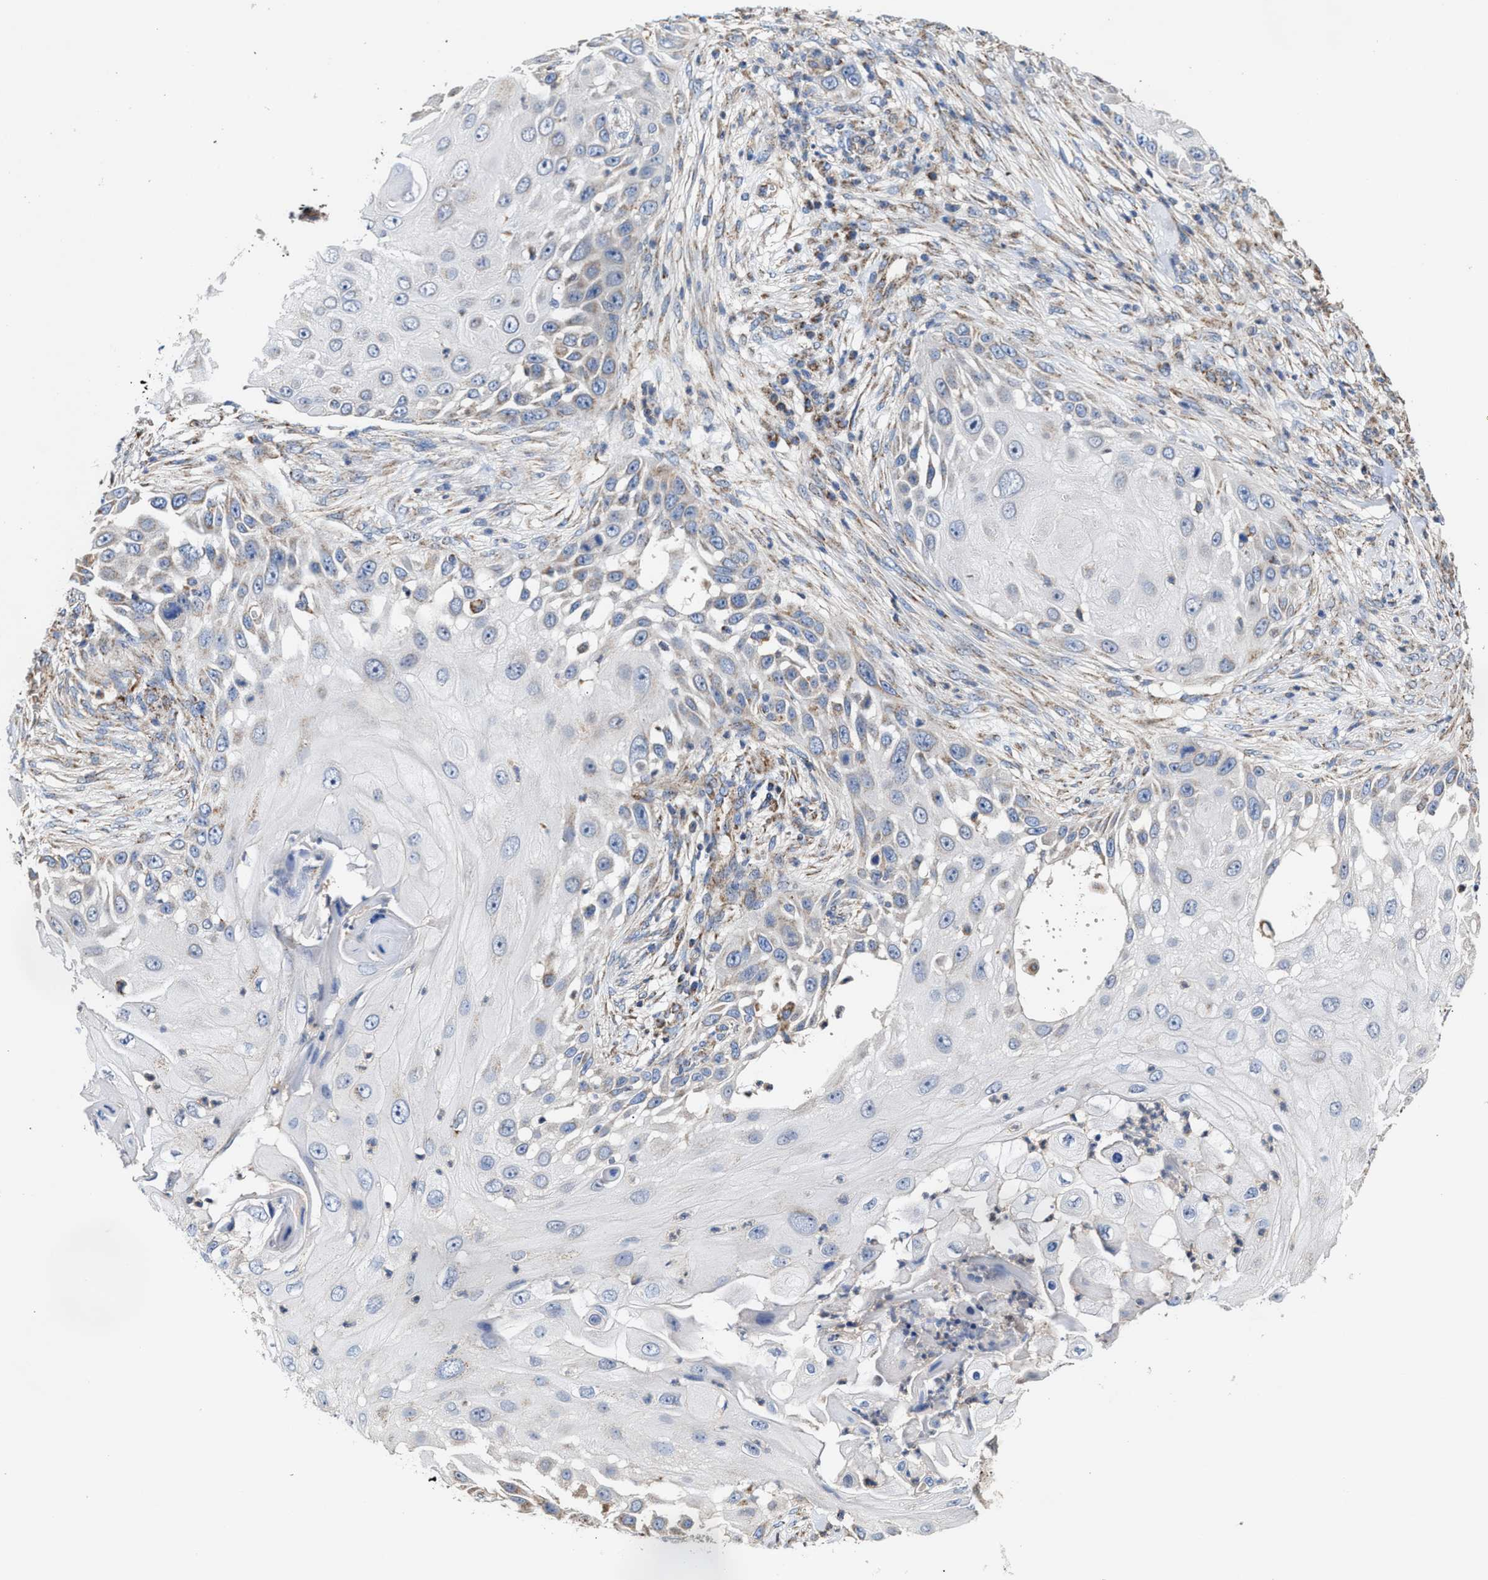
{"staining": {"intensity": "strong", "quantity": "25%-75%", "location": "cytoplasmic/membranous"}, "tissue": "skin cancer", "cell_type": "Tumor cells", "image_type": "cancer", "snomed": [{"axis": "morphology", "description": "Squamous cell carcinoma, NOS"}, {"axis": "topography", "description": "Skin"}], "caption": "The histopathology image exhibits immunohistochemical staining of squamous cell carcinoma (skin). There is strong cytoplasmic/membranous positivity is seen in approximately 25%-75% of tumor cells. The staining was performed using DAB (3,3'-diaminobenzidine), with brown indicating positive protein expression. Nuclei are stained blue with hematoxylin.", "gene": "MECR", "patient": {"sex": "female", "age": 44}}